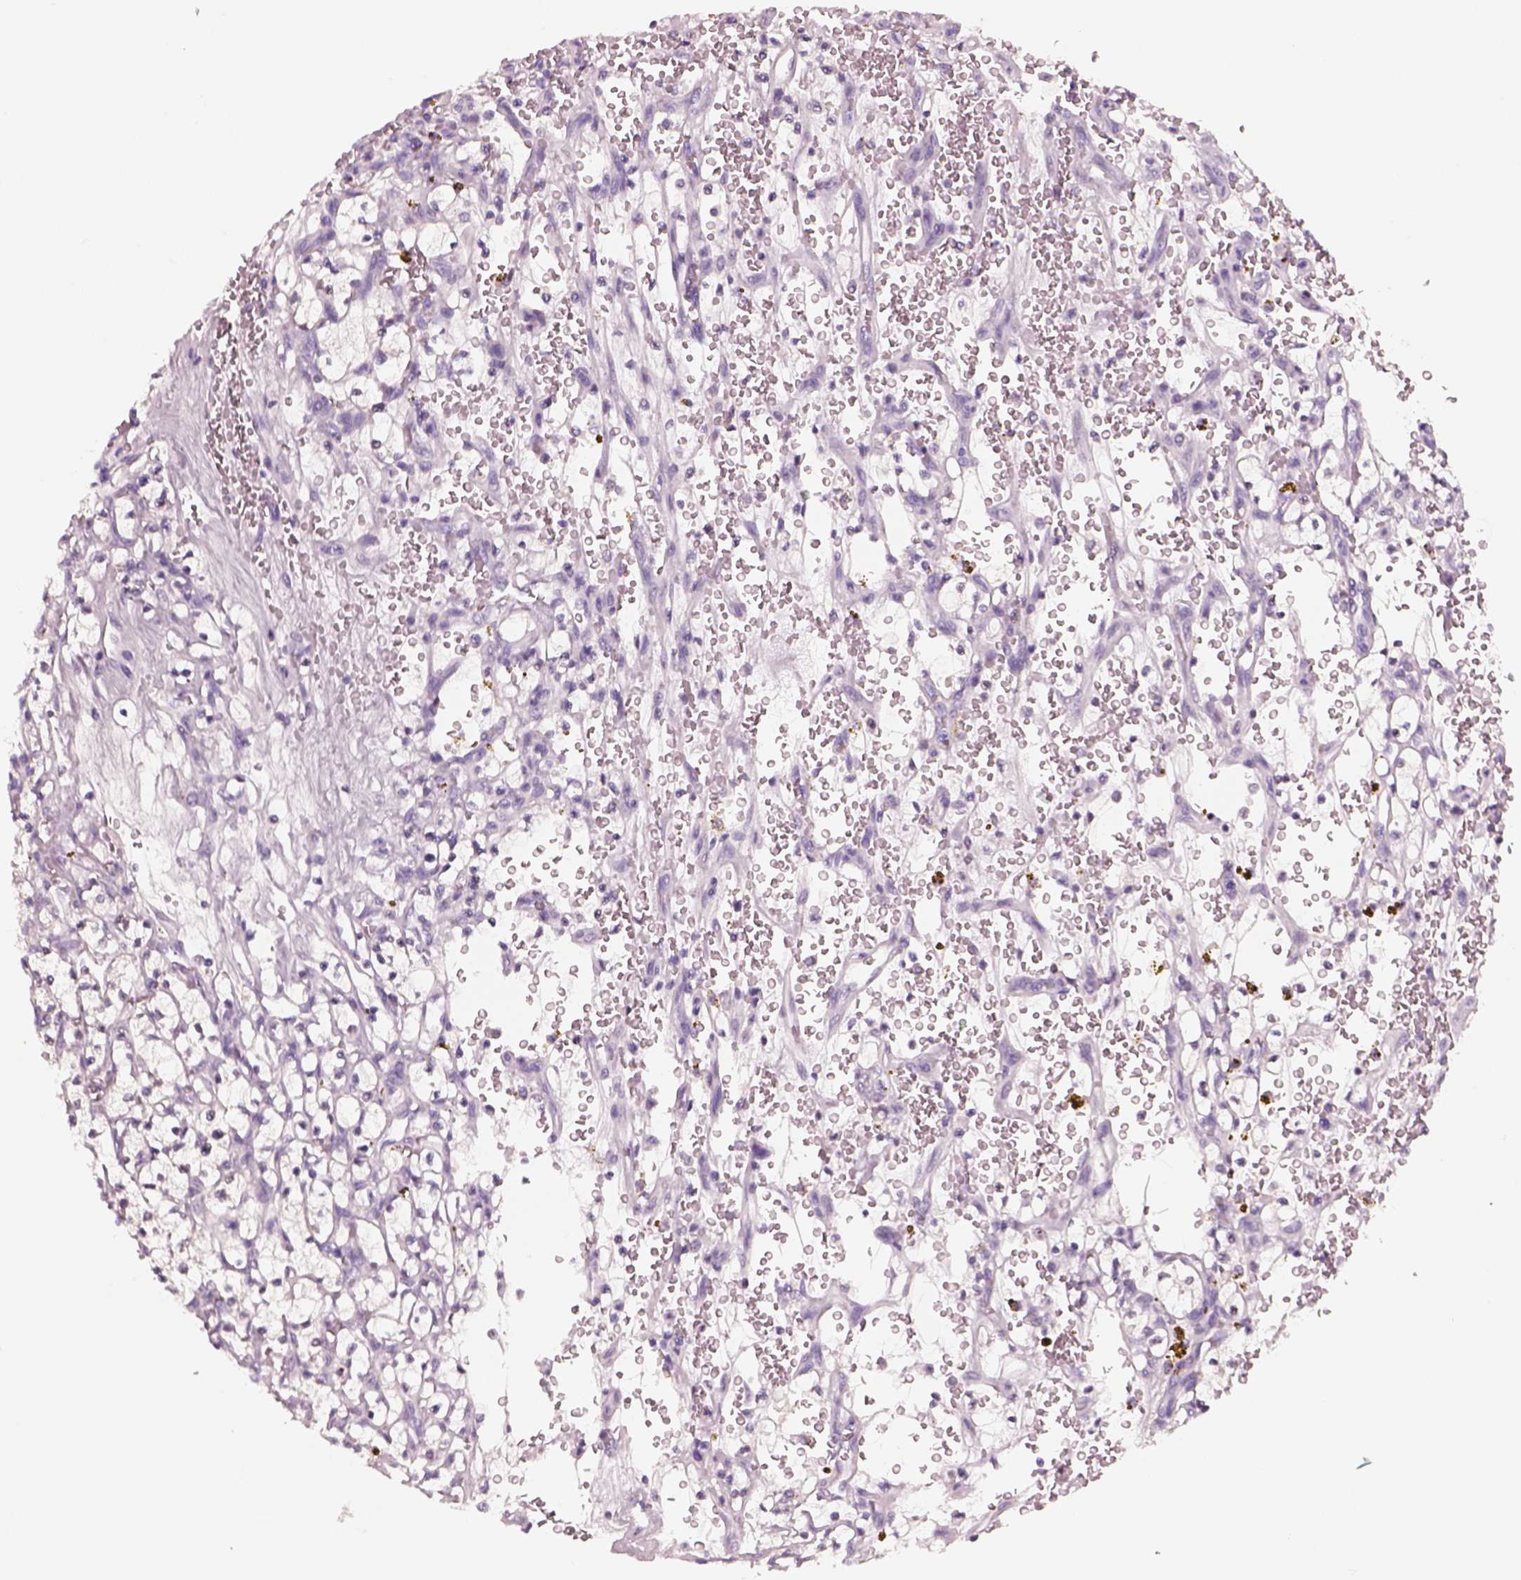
{"staining": {"intensity": "negative", "quantity": "none", "location": "none"}, "tissue": "renal cancer", "cell_type": "Tumor cells", "image_type": "cancer", "snomed": [{"axis": "morphology", "description": "Adenocarcinoma, NOS"}, {"axis": "topography", "description": "Kidney"}], "caption": "Micrograph shows no significant protein staining in tumor cells of renal adenocarcinoma.", "gene": "ELSPBP1", "patient": {"sex": "female", "age": 64}}